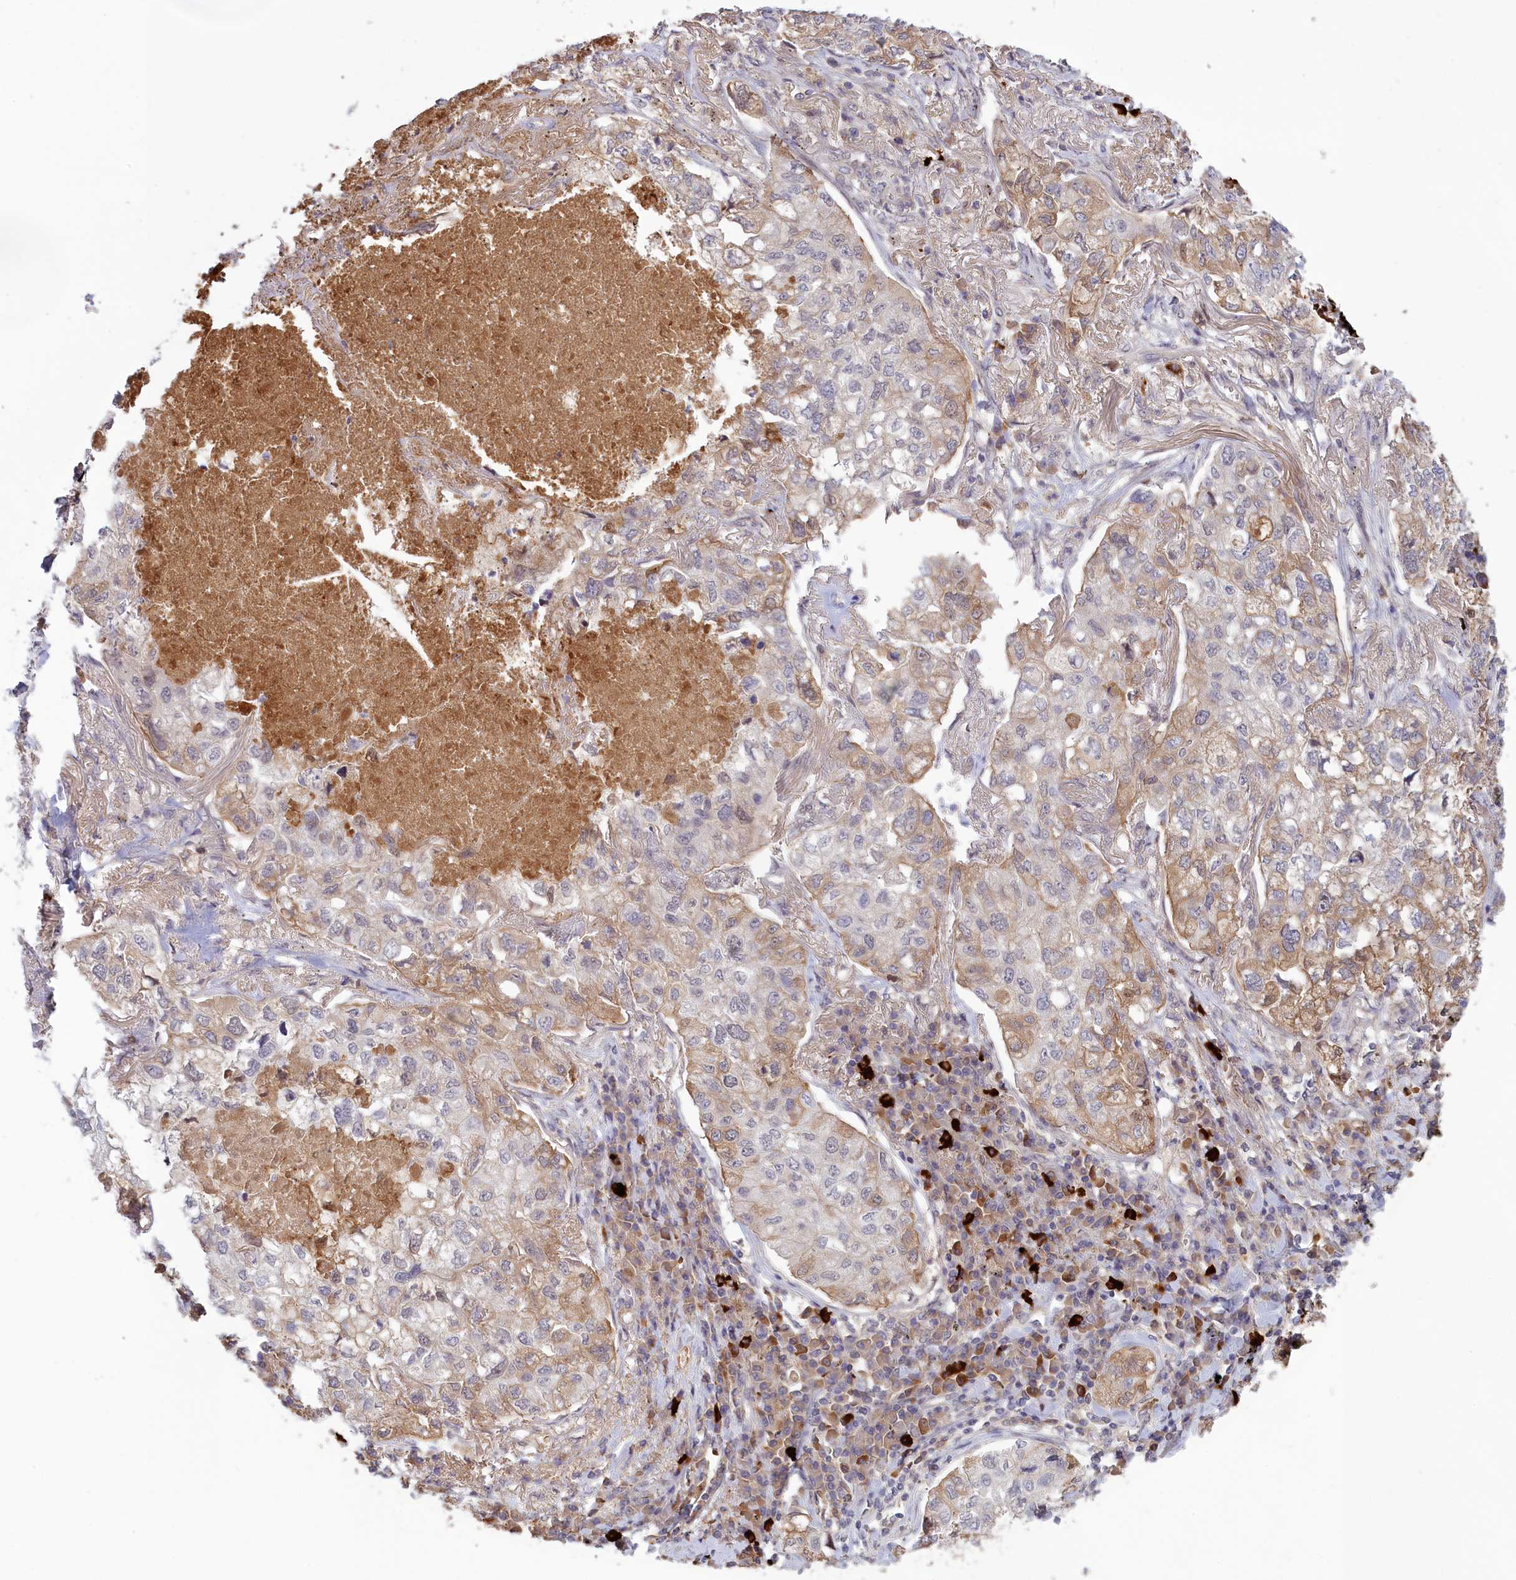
{"staining": {"intensity": "weak", "quantity": "<25%", "location": "cytoplasmic/membranous"}, "tissue": "lung cancer", "cell_type": "Tumor cells", "image_type": "cancer", "snomed": [{"axis": "morphology", "description": "Adenocarcinoma, NOS"}, {"axis": "topography", "description": "Lung"}], "caption": "IHC photomicrograph of neoplastic tissue: lung cancer (adenocarcinoma) stained with DAB (3,3'-diaminobenzidine) reveals no significant protein positivity in tumor cells.", "gene": "RRAD", "patient": {"sex": "male", "age": 65}}